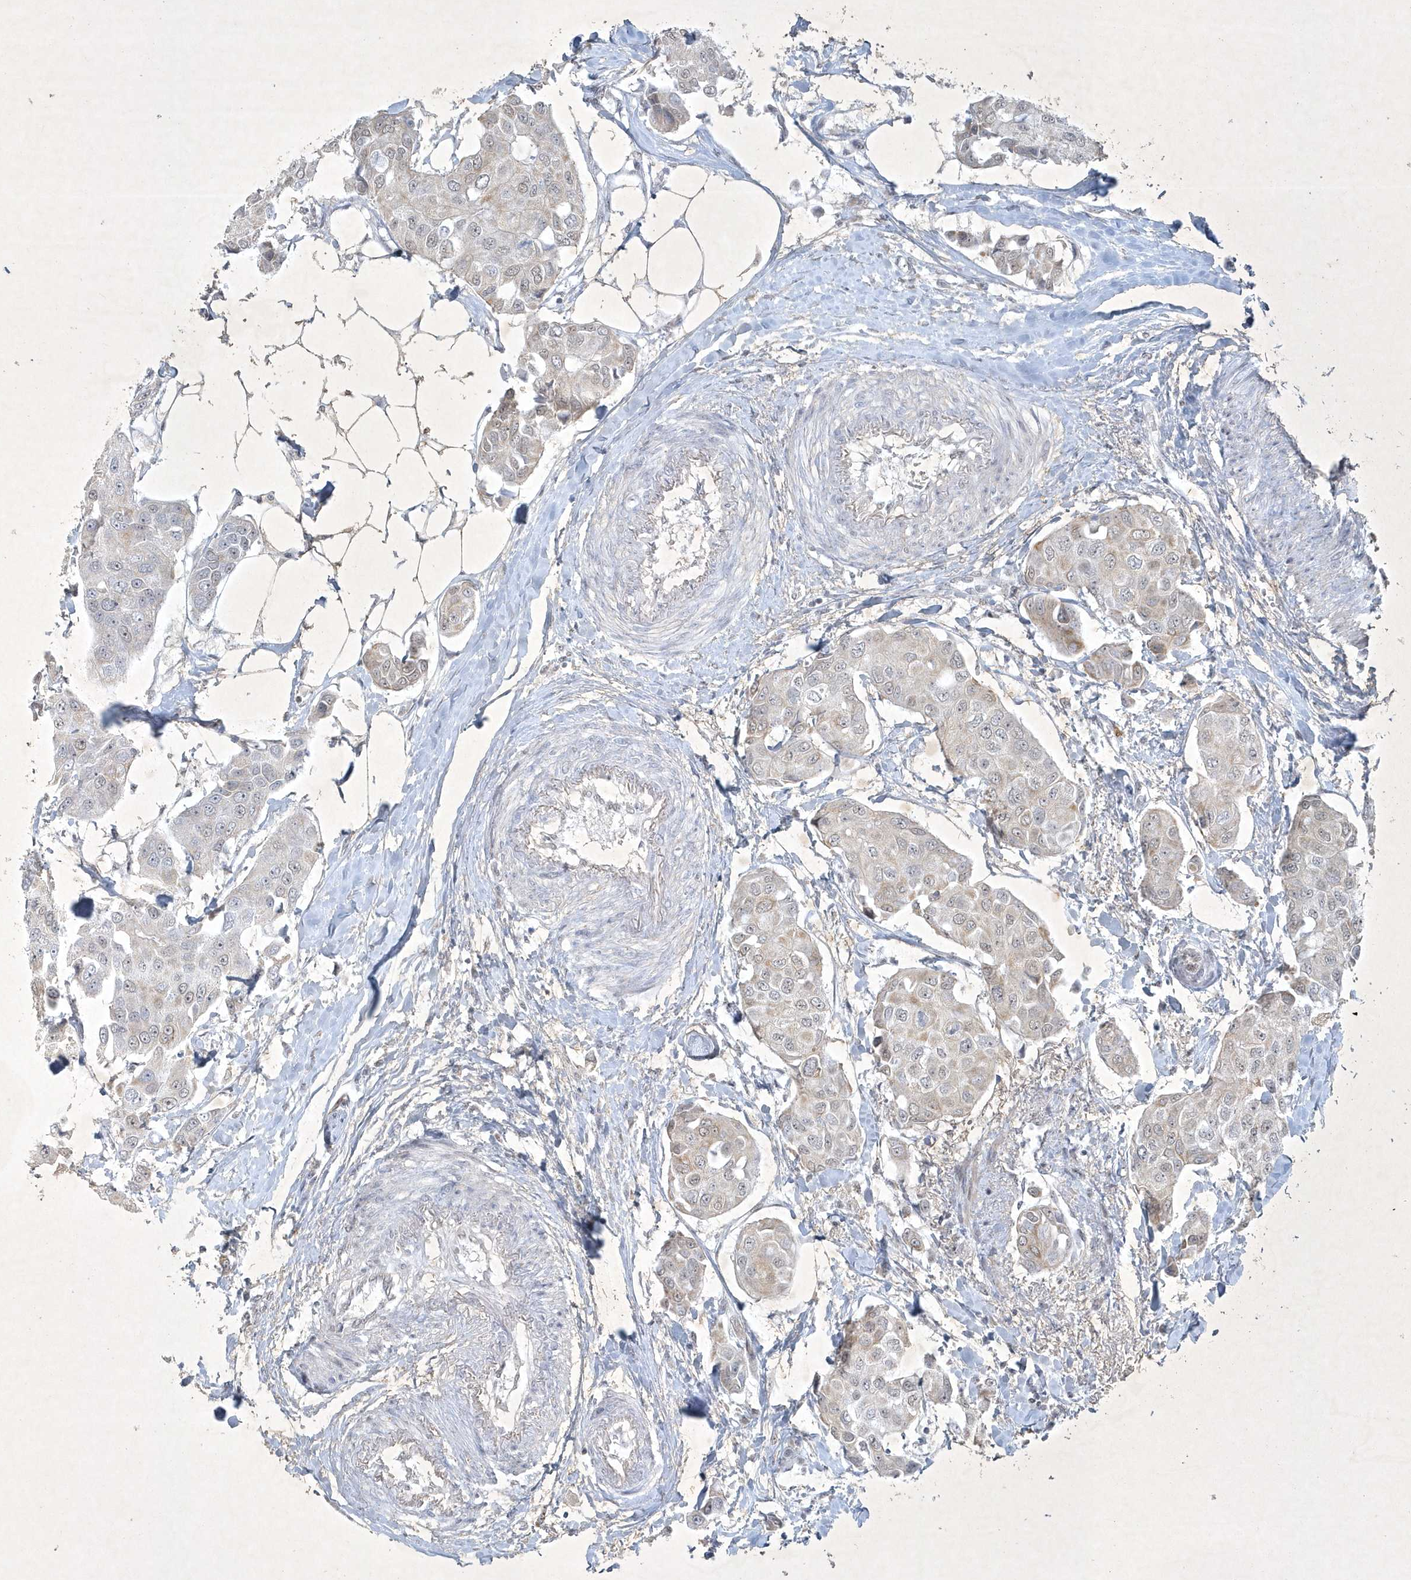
{"staining": {"intensity": "negative", "quantity": "none", "location": "none"}, "tissue": "breast cancer", "cell_type": "Tumor cells", "image_type": "cancer", "snomed": [{"axis": "morphology", "description": "Duct carcinoma"}, {"axis": "topography", "description": "Breast"}], "caption": "The immunohistochemistry (IHC) photomicrograph has no significant expression in tumor cells of breast cancer (intraductal carcinoma) tissue. Nuclei are stained in blue.", "gene": "ZBTB9", "patient": {"sex": "female", "age": 80}}